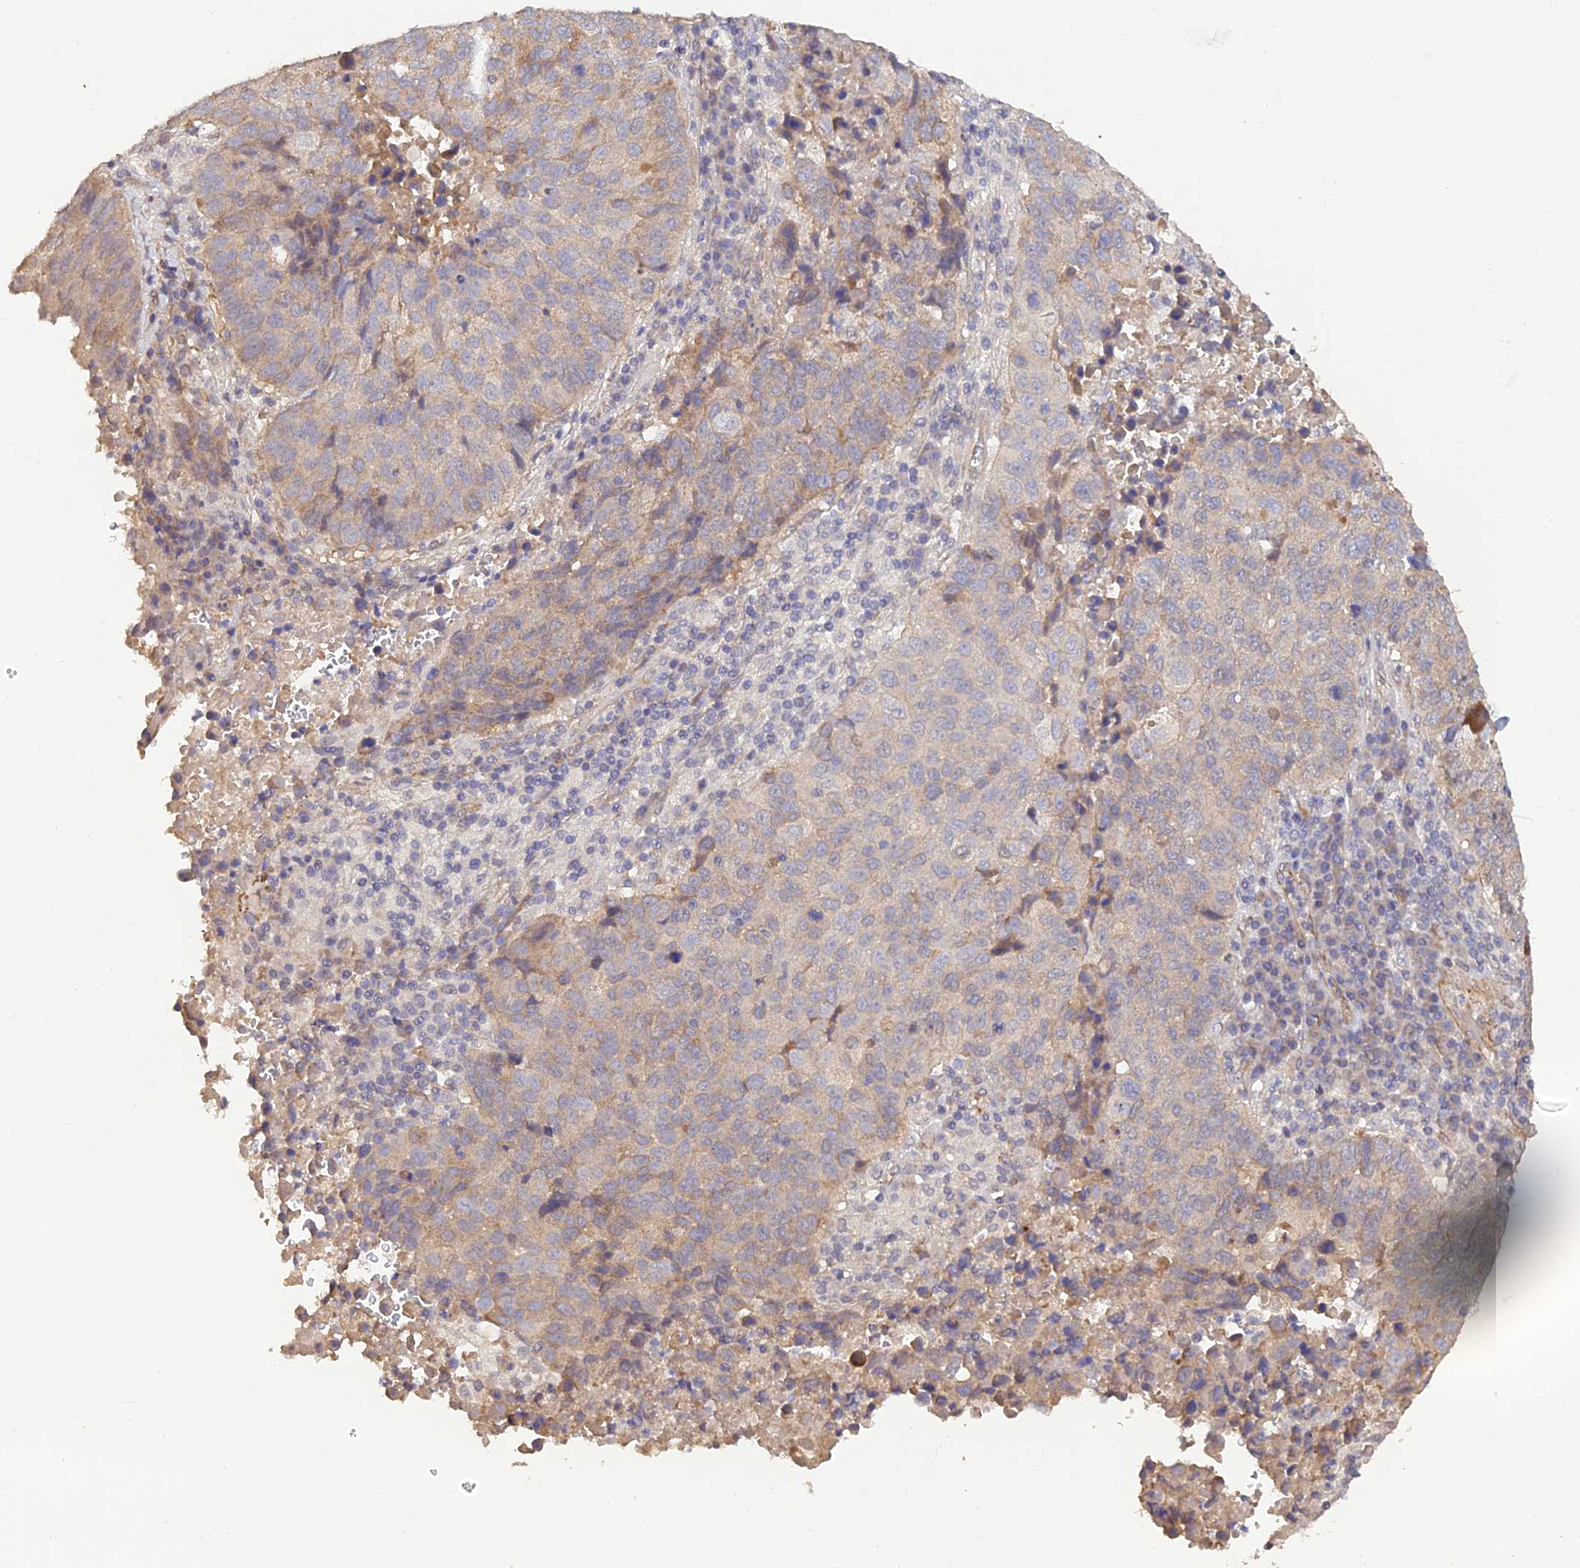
{"staining": {"intensity": "weak", "quantity": "<25%", "location": "cytoplasmic/membranous"}, "tissue": "lung cancer", "cell_type": "Tumor cells", "image_type": "cancer", "snomed": [{"axis": "morphology", "description": "Squamous cell carcinoma, NOS"}, {"axis": "topography", "description": "Lung"}], "caption": "IHC micrograph of human lung cancer stained for a protein (brown), which reveals no positivity in tumor cells. (Stains: DAB immunohistochemistry with hematoxylin counter stain, Microscopy: brightfield microscopy at high magnification).", "gene": "PAGR1", "patient": {"sex": "male", "age": 73}}